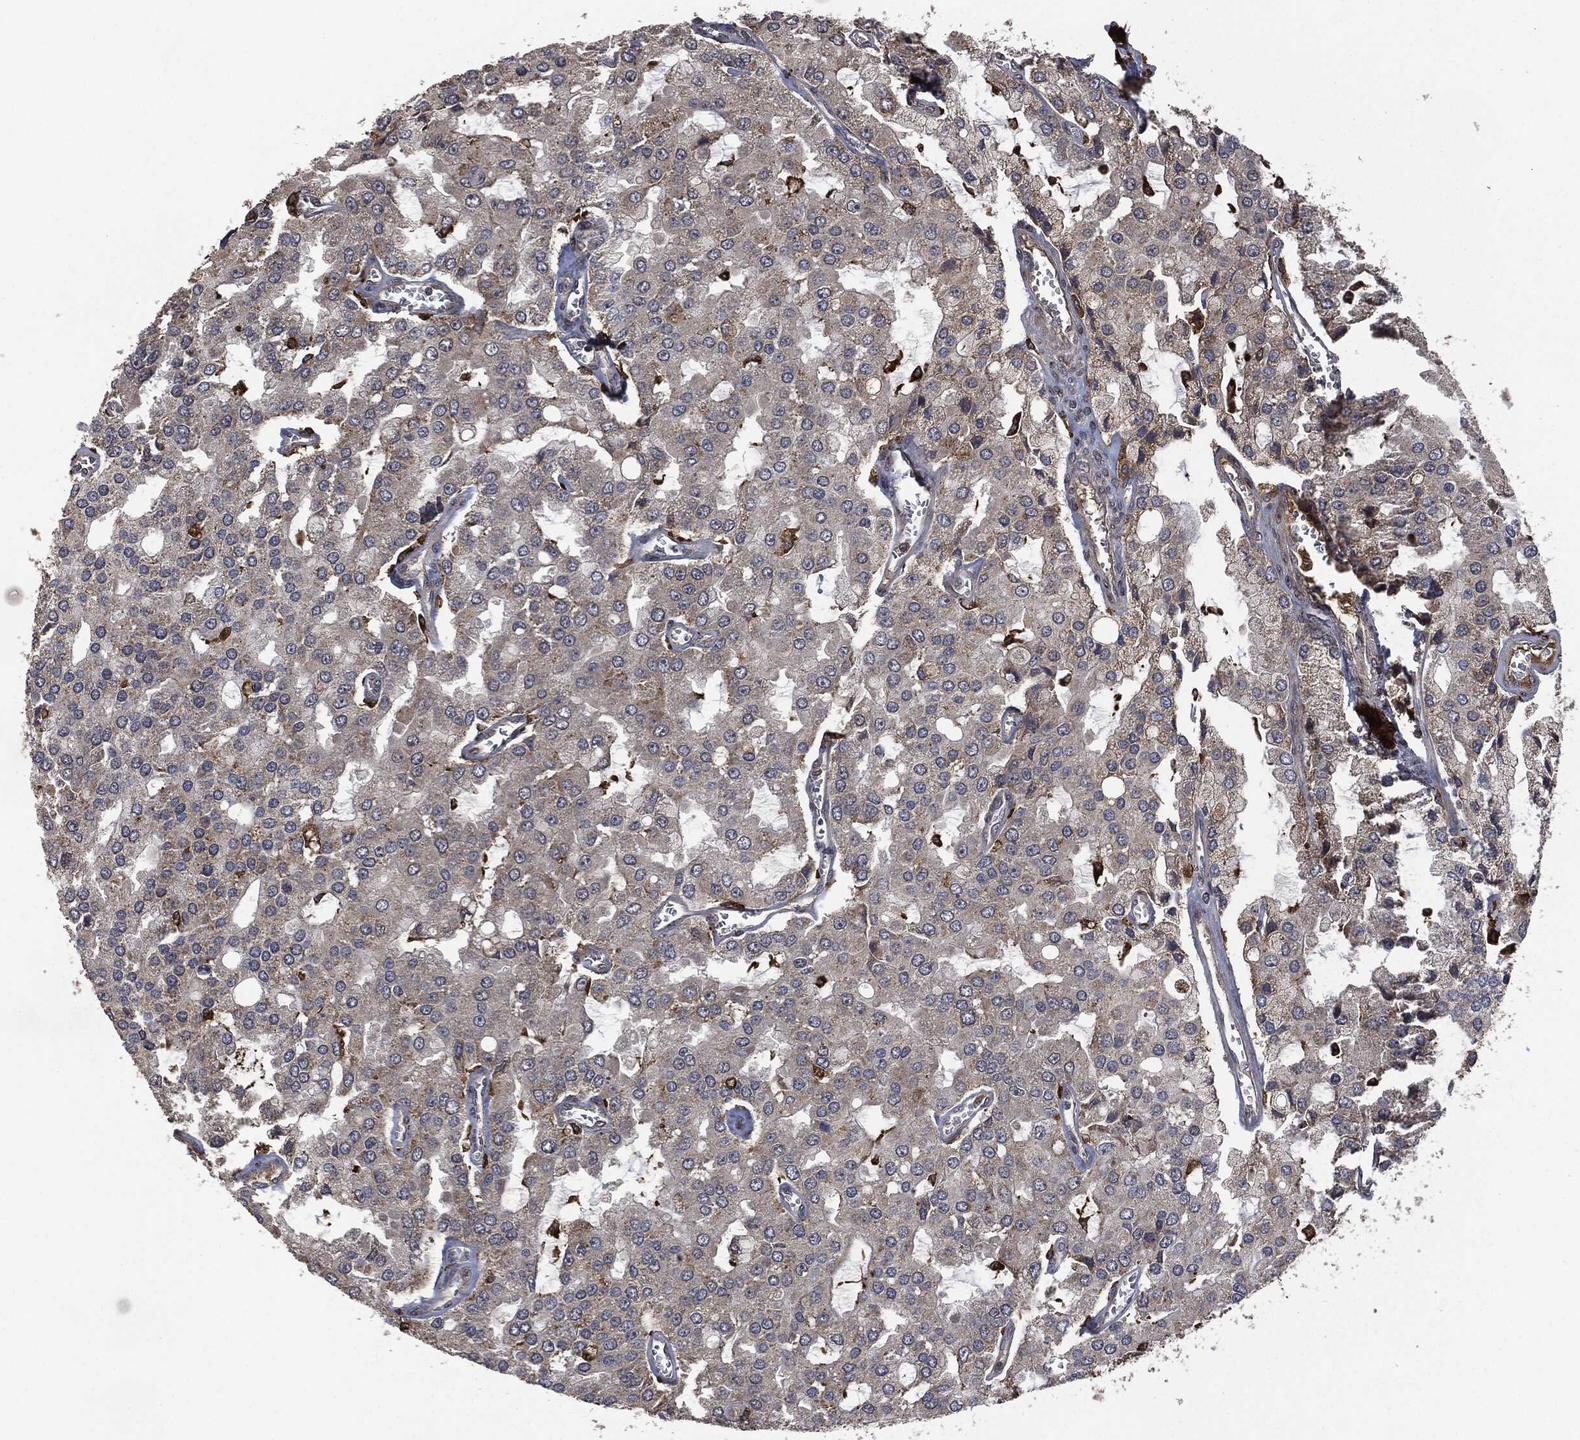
{"staining": {"intensity": "negative", "quantity": "none", "location": "none"}, "tissue": "prostate cancer", "cell_type": "Tumor cells", "image_type": "cancer", "snomed": [{"axis": "morphology", "description": "Adenocarcinoma, NOS"}, {"axis": "topography", "description": "Prostate and seminal vesicle, NOS"}, {"axis": "topography", "description": "Prostate"}], "caption": "Prostate cancer (adenocarcinoma) was stained to show a protein in brown. There is no significant expression in tumor cells.", "gene": "CRABP2", "patient": {"sex": "male", "age": 67}}